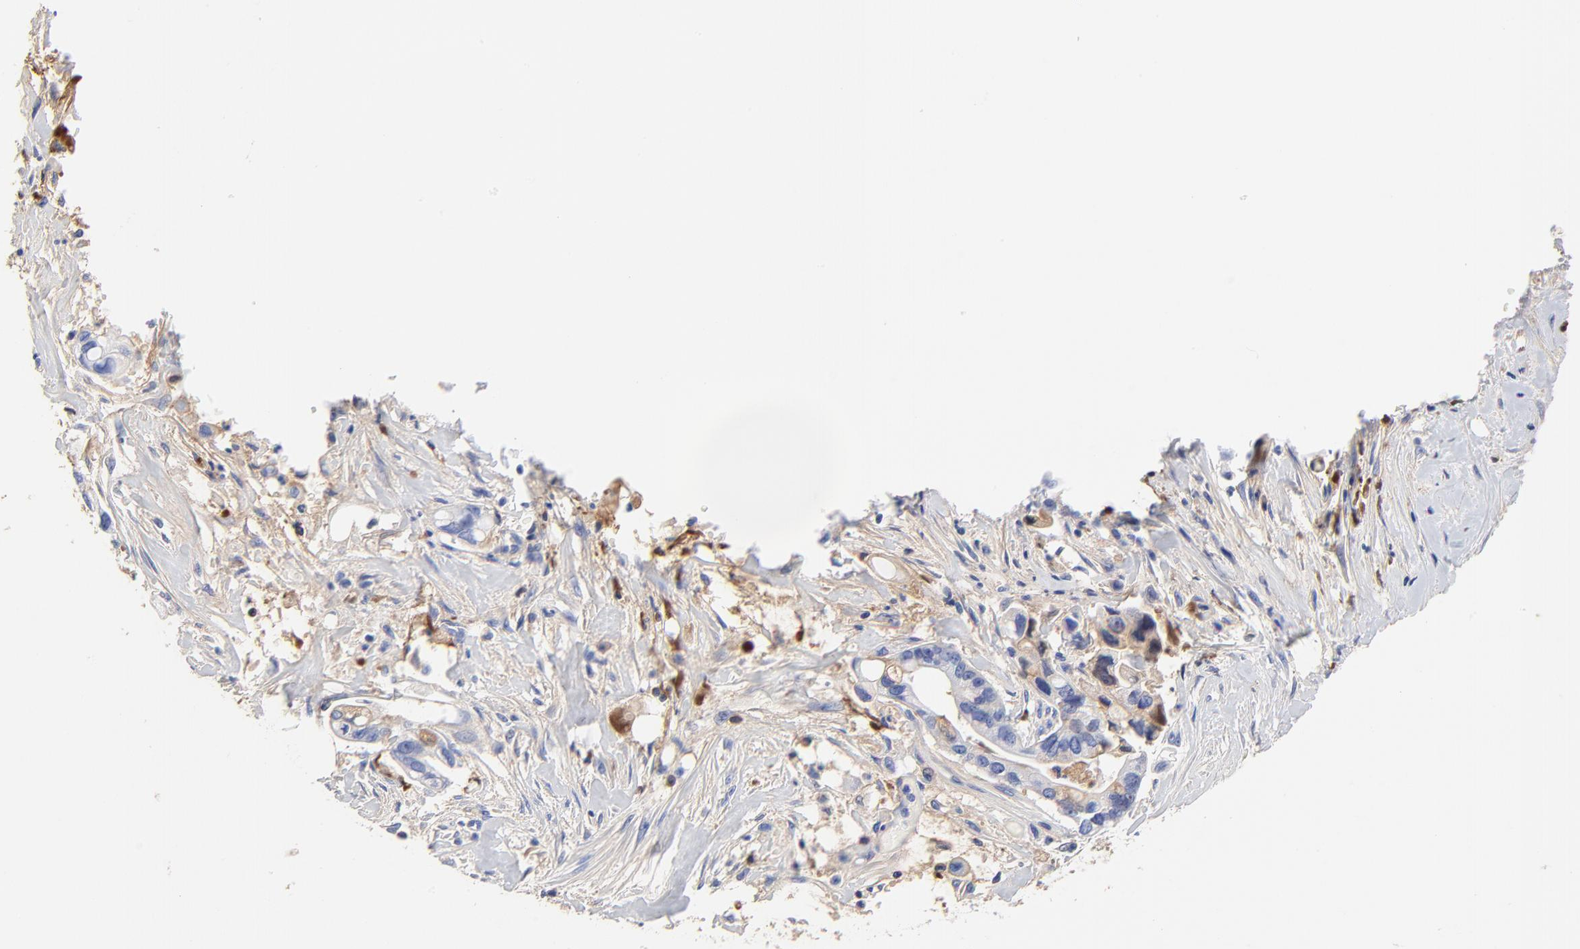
{"staining": {"intensity": "weak", "quantity": "<25%", "location": "cytoplasmic/membranous"}, "tissue": "pancreatic cancer", "cell_type": "Tumor cells", "image_type": "cancer", "snomed": [{"axis": "morphology", "description": "Adenocarcinoma, NOS"}, {"axis": "topography", "description": "Pancreas"}], "caption": "Protein analysis of pancreatic cancer (adenocarcinoma) reveals no significant staining in tumor cells.", "gene": "IGLV3-10", "patient": {"sex": "male", "age": 70}}